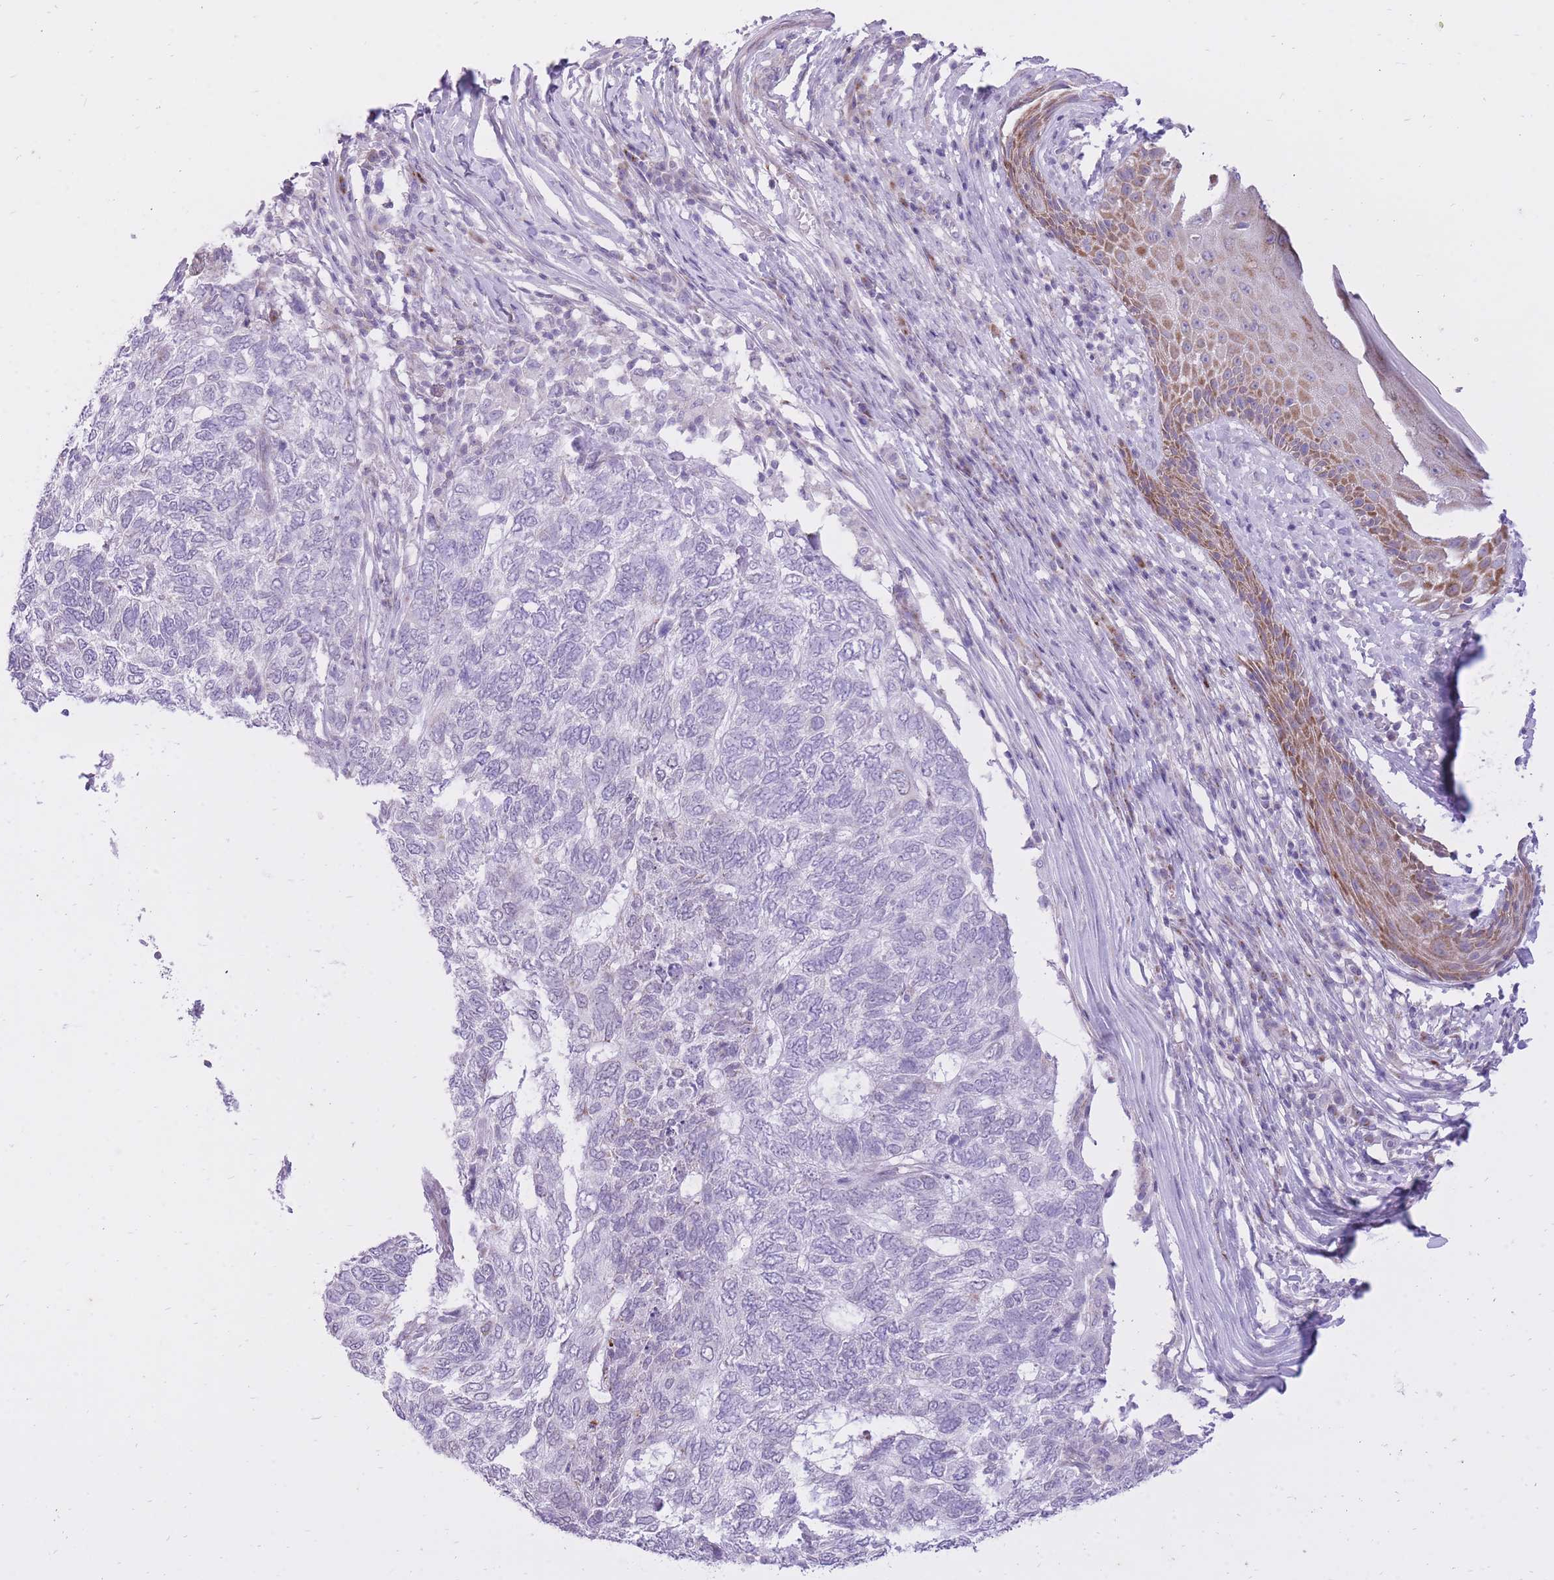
{"staining": {"intensity": "negative", "quantity": "none", "location": "none"}, "tissue": "skin cancer", "cell_type": "Tumor cells", "image_type": "cancer", "snomed": [{"axis": "morphology", "description": "Basal cell carcinoma"}, {"axis": "topography", "description": "Skin"}], "caption": "Skin cancer was stained to show a protein in brown. There is no significant expression in tumor cells.", "gene": "DENND2D", "patient": {"sex": "female", "age": 65}}